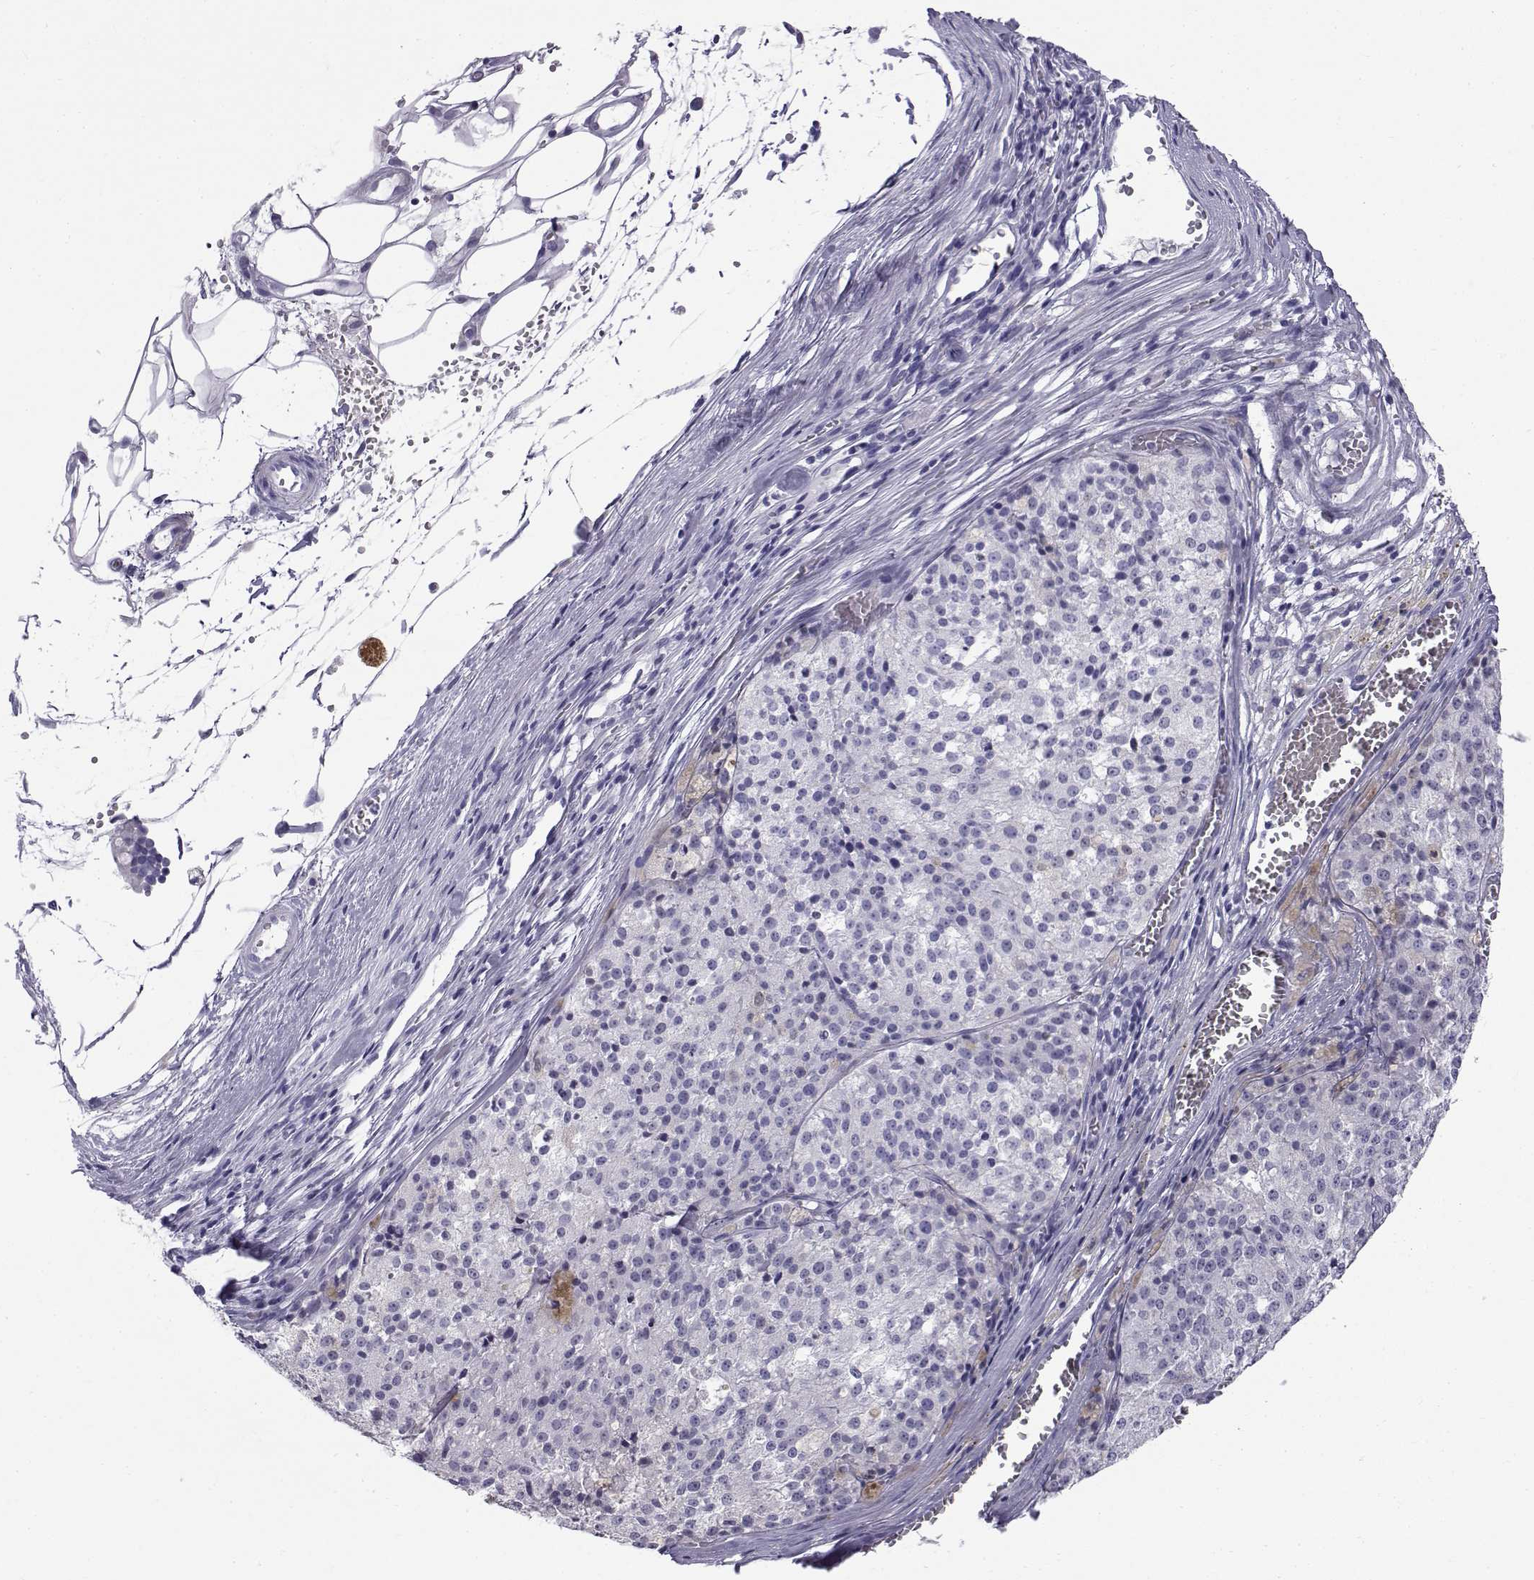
{"staining": {"intensity": "negative", "quantity": "none", "location": "none"}, "tissue": "melanoma", "cell_type": "Tumor cells", "image_type": "cancer", "snomed": [{"axis": "morphology", "description": "Malignant melanoma, Metastatic site"}, {"axis": "topography", "description": "Lymph node"}], "caption": "This image is of melanoma stained with immunohistochemistry to label a protein in brown with the nuclei are counter-stained blue. There is no positivity in tumor cells.", "gene": "RNASE12", "patient": {"sex": "female", "age": 64}}